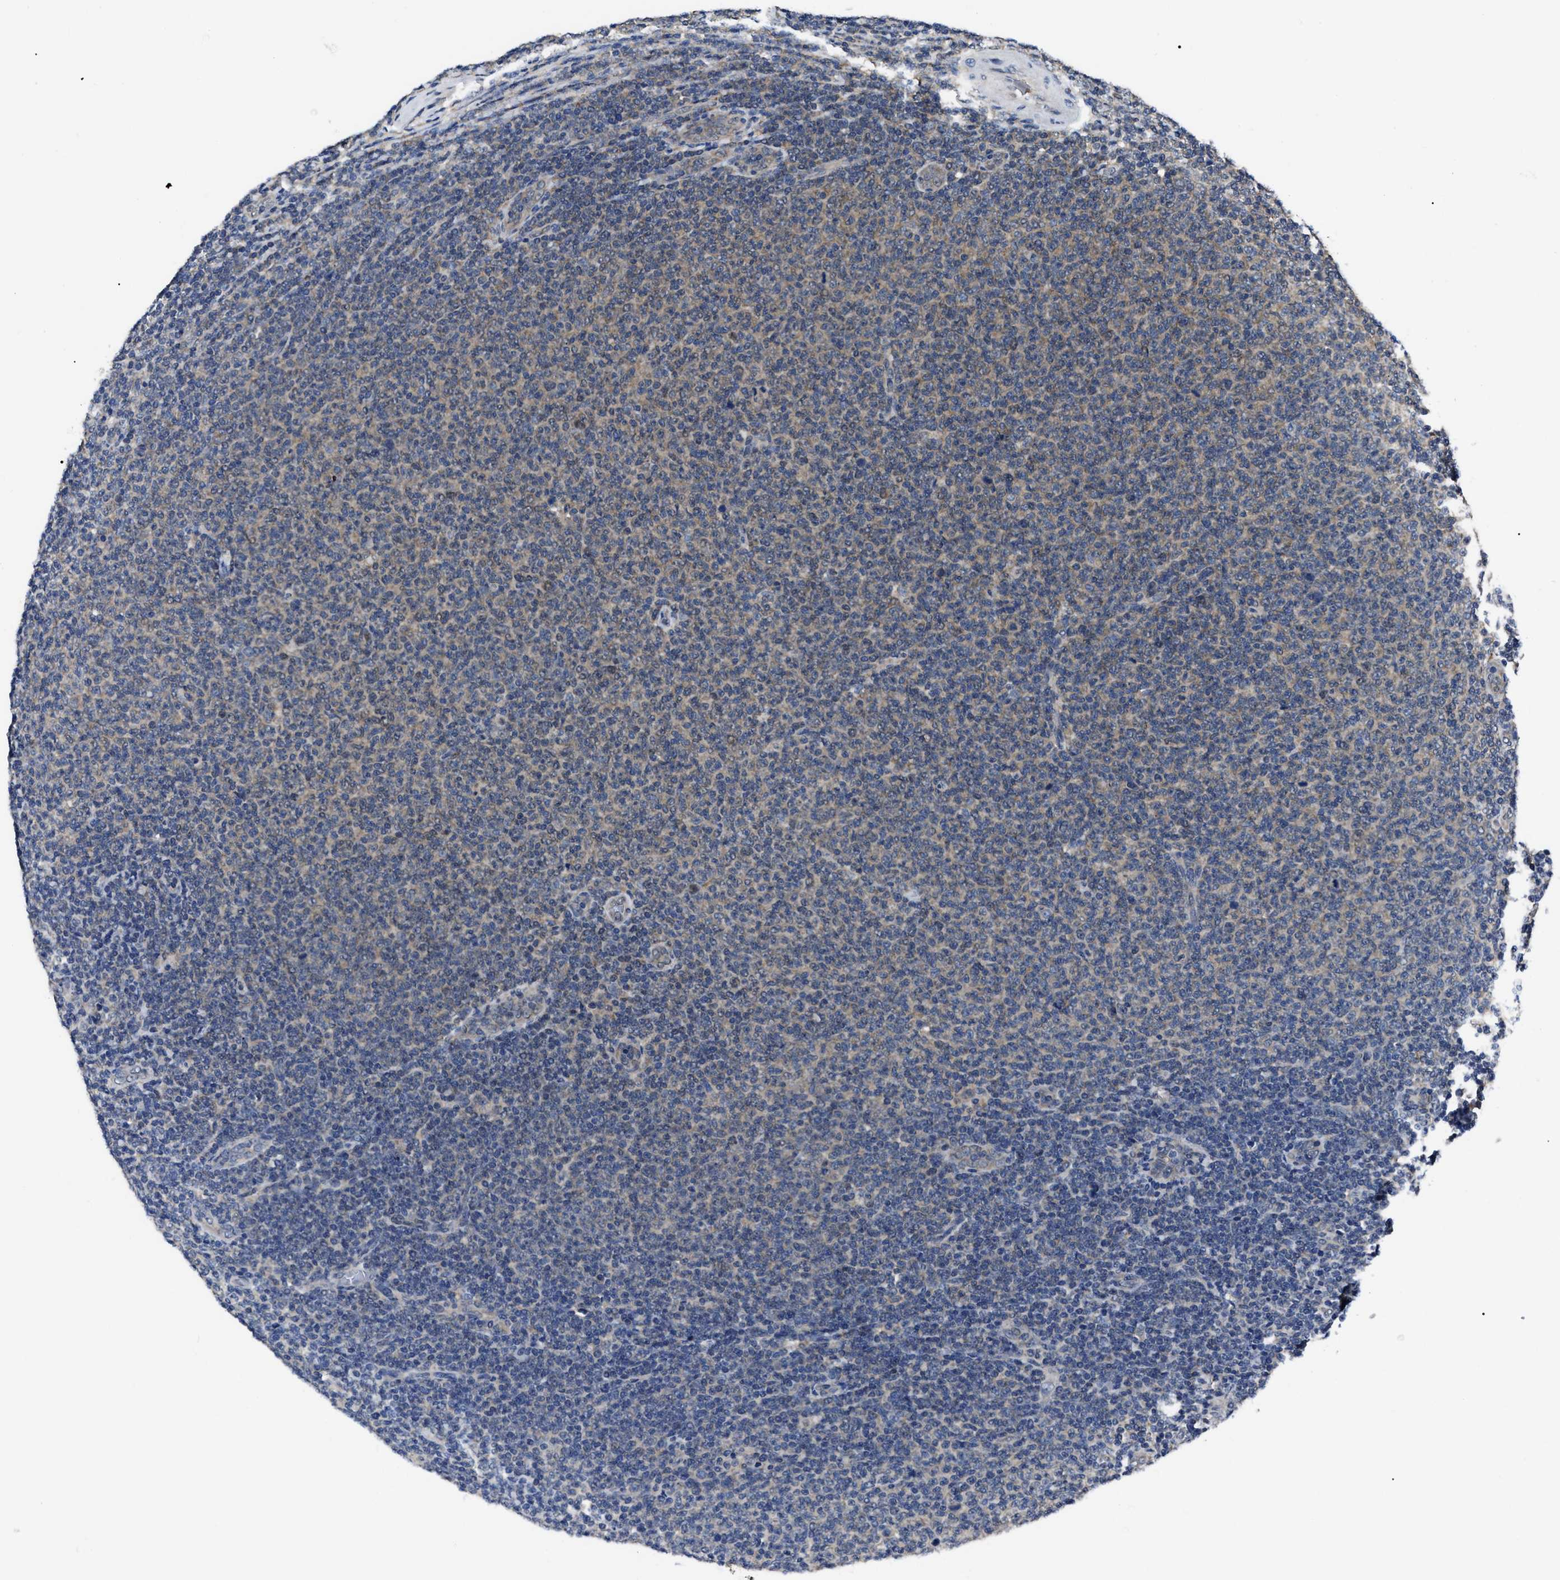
{"staining": {"intensity": "negative", "quantity": "none", "location": "none"}, "tissue": "lymphoma", "cell_type": "Tumor cells", "image_type": "cancer", "snomed": [{"axis": "morphology", "description": "Malignant lymphoma, non-Hodgkin's type, Low grade"}, {"axis": "topography", "description": "Lymph node"}], "caption": "DAB immunohistochemical staining of lymphoma reveals no significant positivity in tumor cells.", "gene": "GET4", "patient": {"sex": "male", "age": 66}}